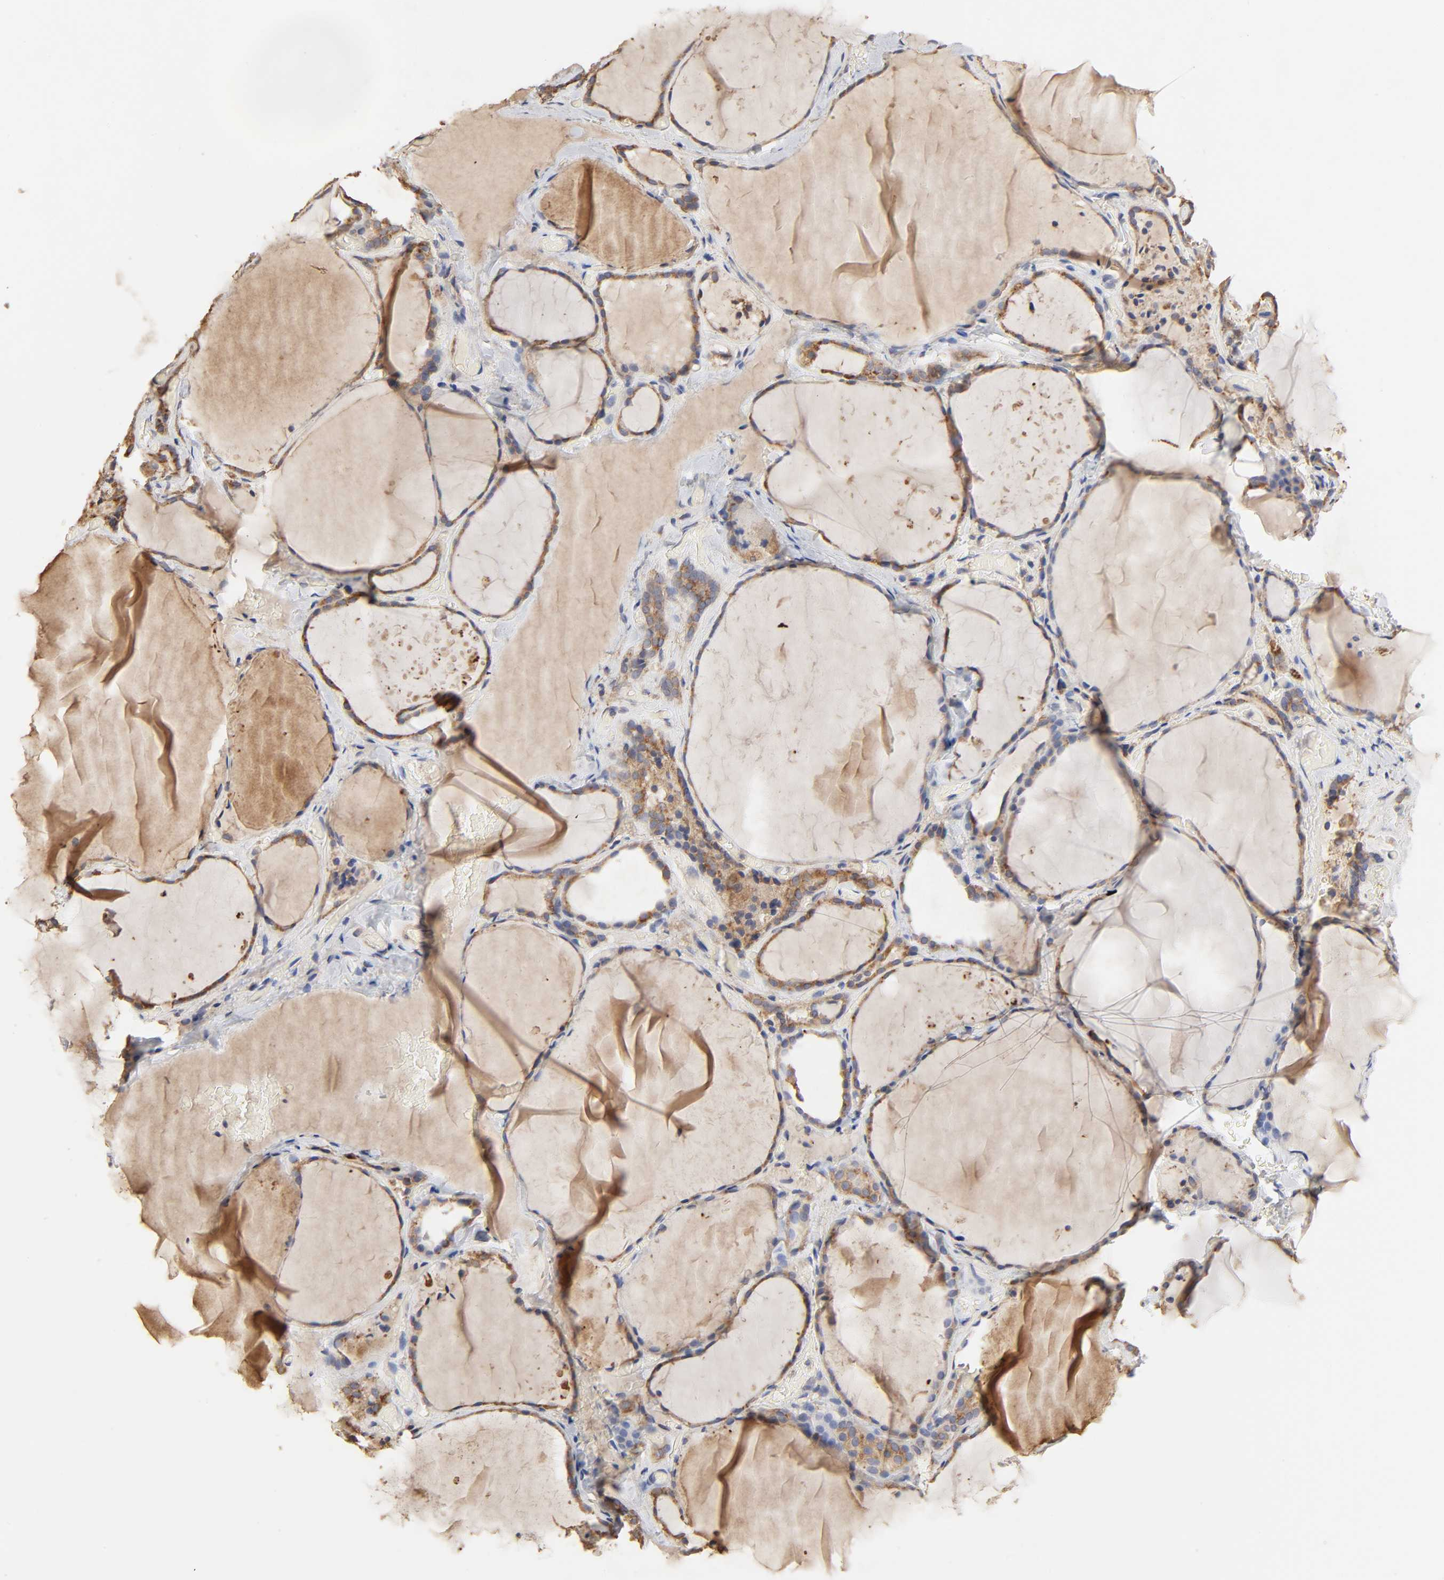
{"staining": {"intensity": "moderate", "quantity": ">75%", "location": "cytoplasmic/membranous"}, "tissue": "thyroid gland", "cell_type": "Glandular cells", "image_type": "normal", "snomed": [{"axis": "morphology", "description": "Normal tissue, NOS"}, {"axis": "topography", "description": "Thyroid gland"}], "caption": "Immunohistochemistry (IHC) image of unremarkable thyroid gland: human thyroid gland stained using IHC reveals medium levels of moderate protein expression localized specifically in the cytoplasmic/membranous of glandular cells, appearing as a cytoplasmic/membranous brown color.", "gene": "EIF4G2", "patient": {"sex": "female", "age": 22}}